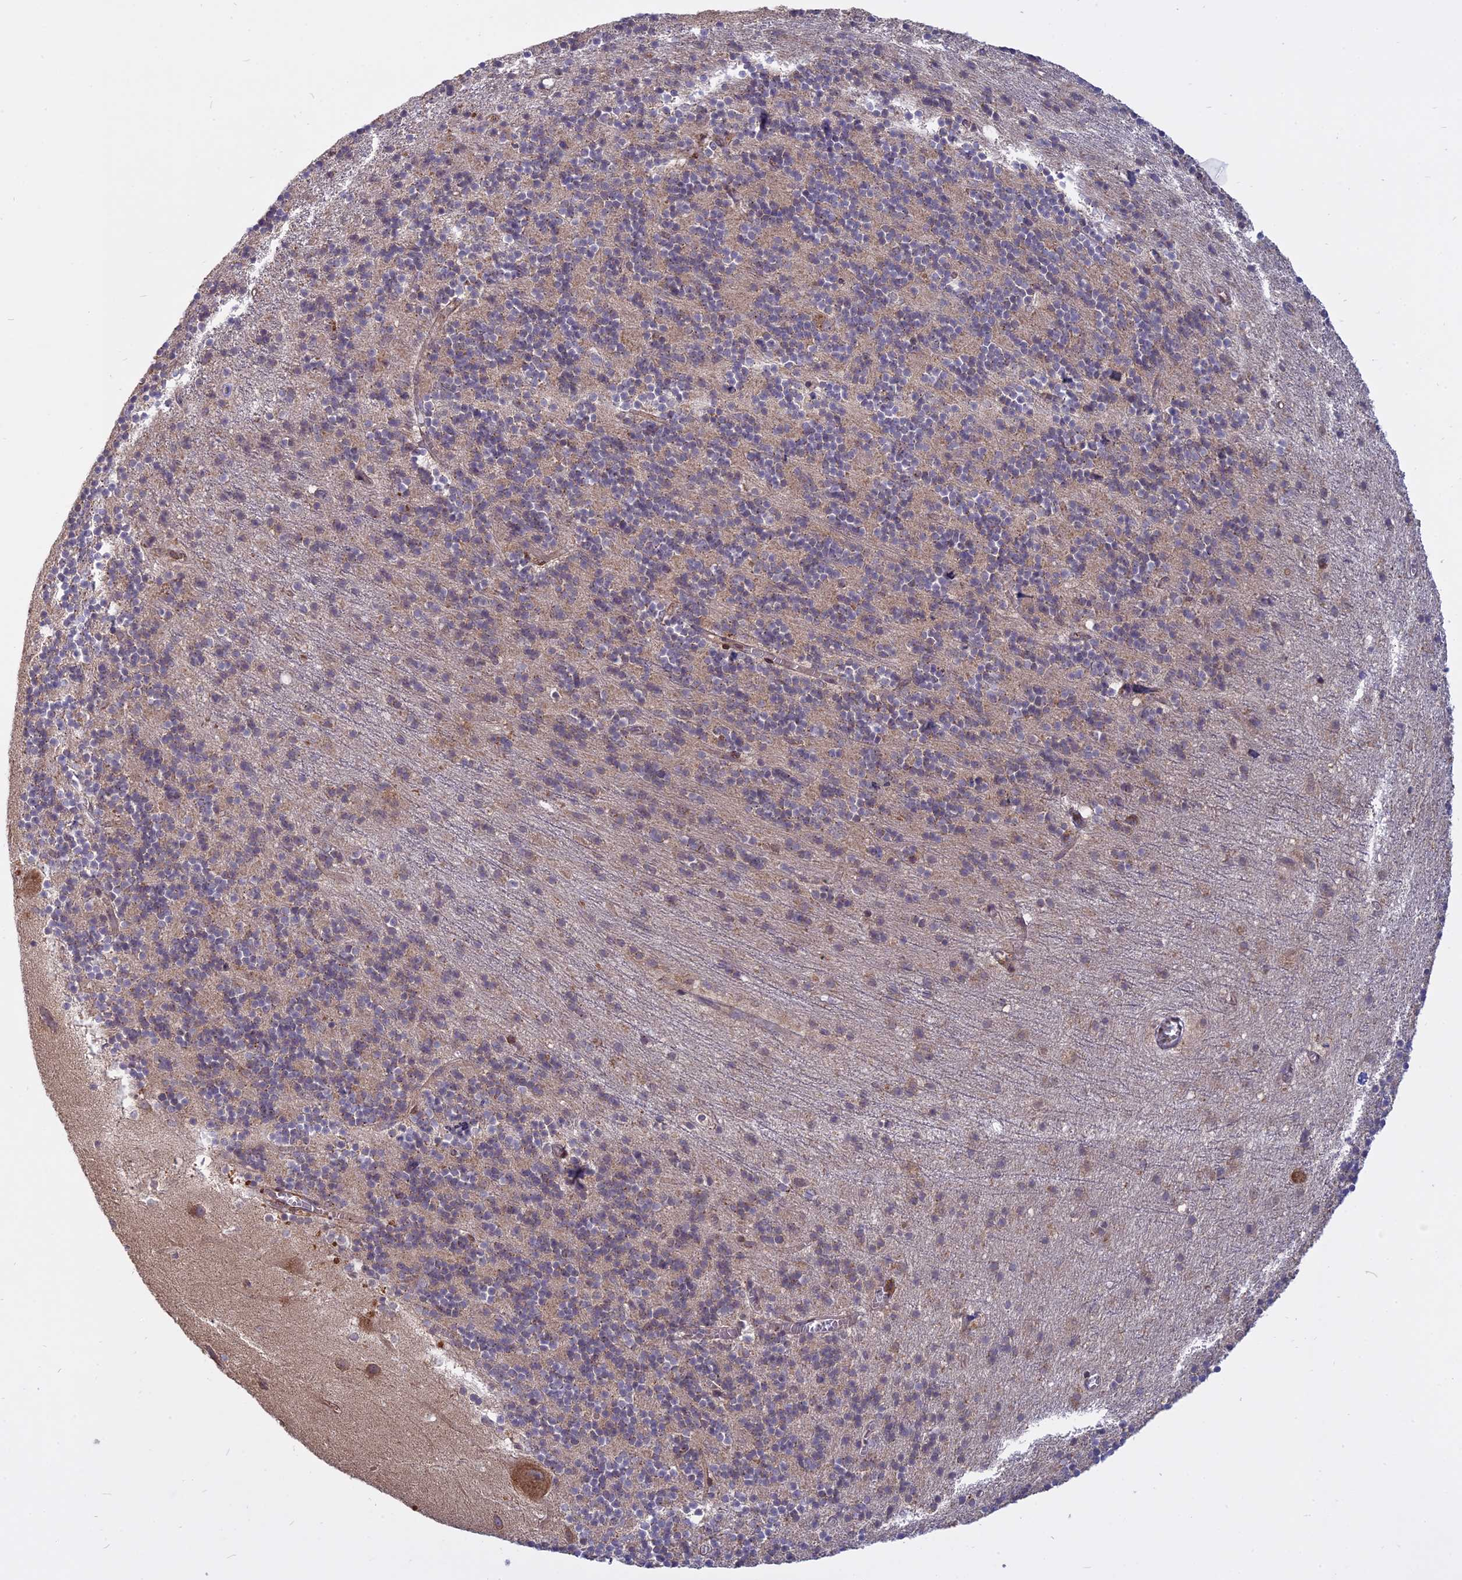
{"staining": {"intensity": "weak", "quantity": "<25%", "location": "cytoplasmic/membranous"}, "tissue": "cerebellum", "cell_type": "Cells in granular layer", "image_type": "normal", "snomed": [{"axis": "morphology", "description": "Normal tissue, NOS"}, {"axis": "topography", "description": "Cerebellum"}], "caption": "Cerebellum stained for a protein using immunohistochemistry demonstrates no expression cells in granular layer.", "gene": "TMEM208", "patient": {"sex": "male", "age": 54}}